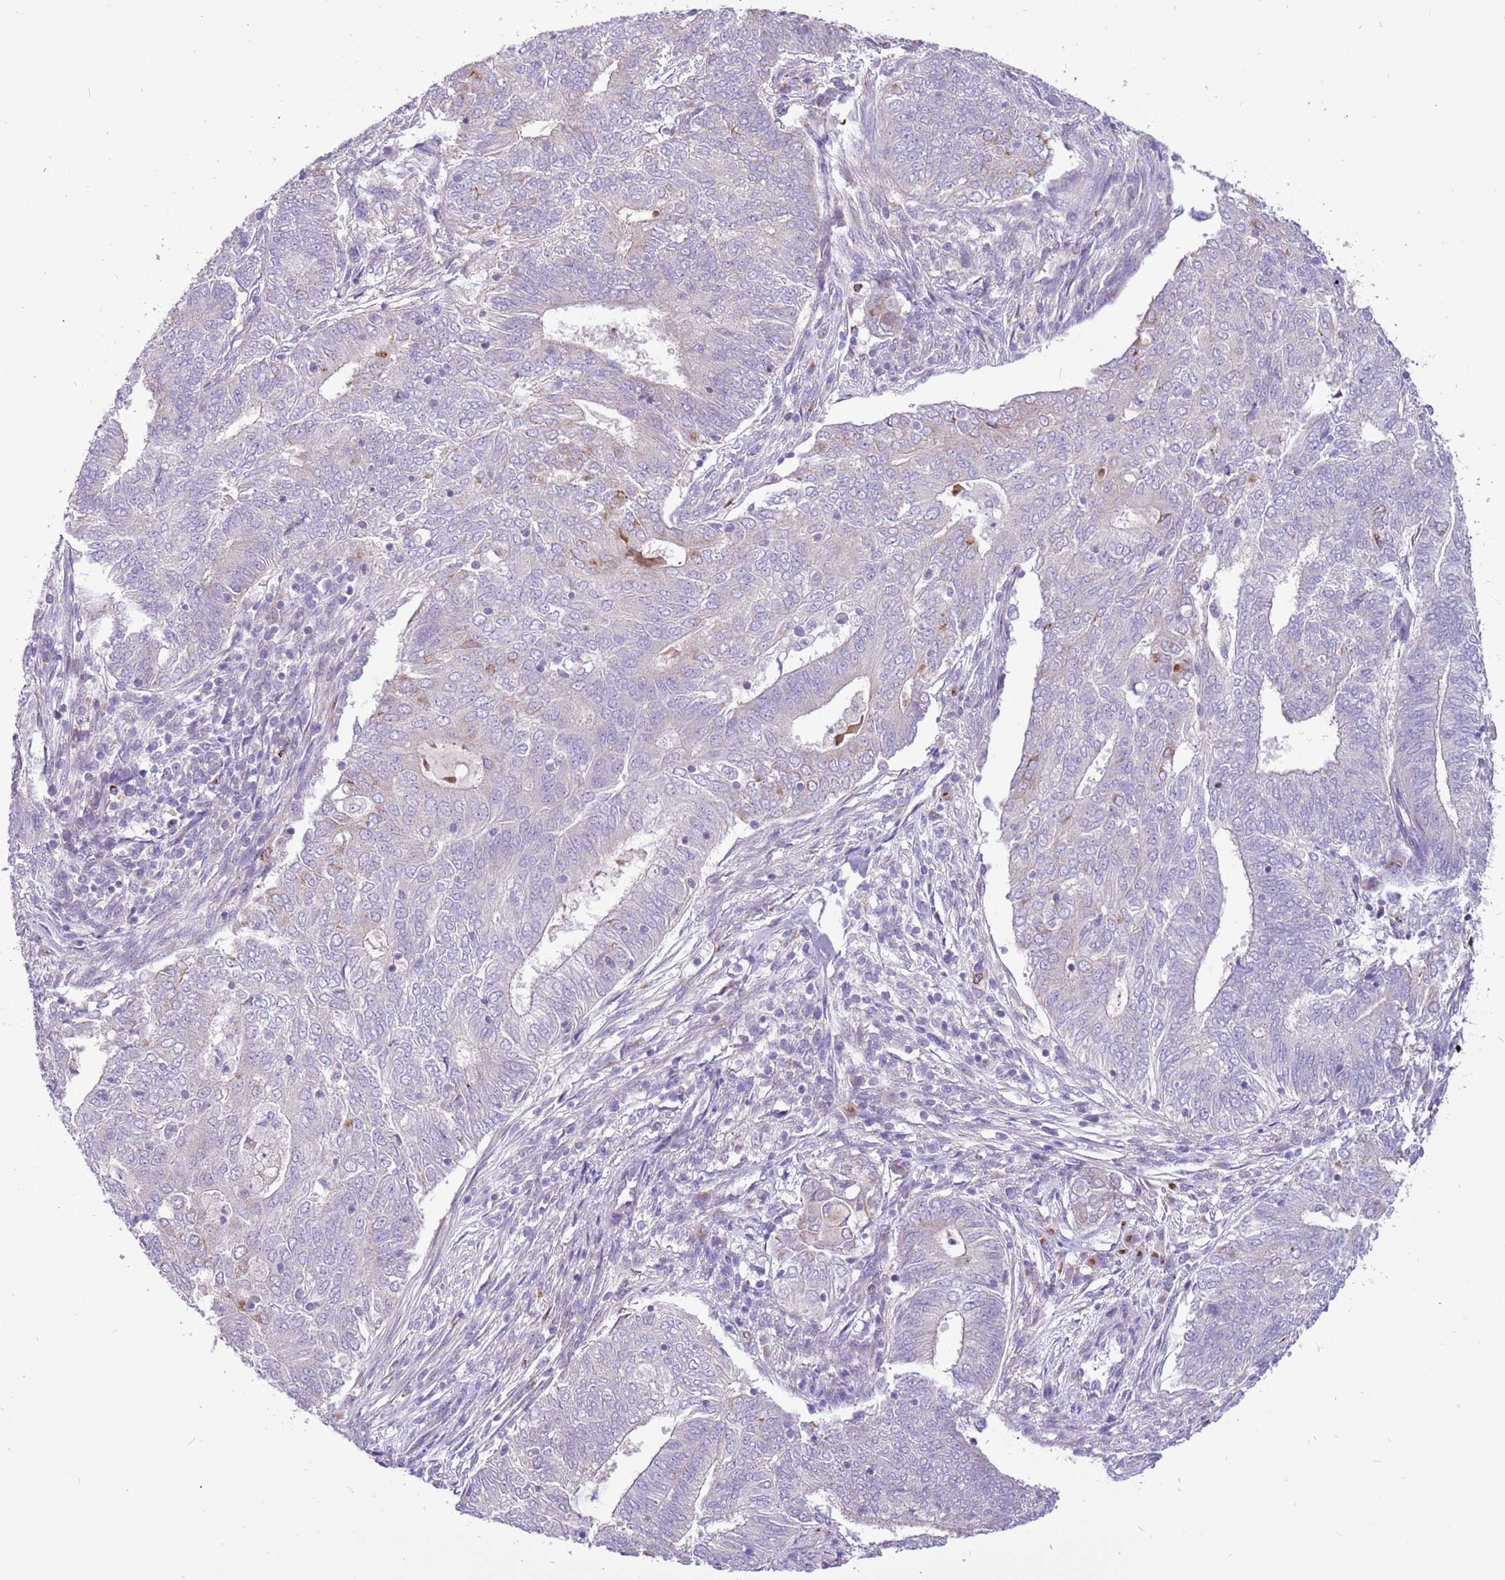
{"staining": {"intensity": "negative", "quantity": "none", "location": "none"}, "tissue": "endometrial cancer", "cell_type": "Tumor cells", "image_type": "cancer", "snomed": [{"axis": "morphology", "description": "Adenocarcinoma, NOS"}, {"axis": "topography", "description": "Endometrium"}], "caption": "High power microscopy image of an immunohistochemistry (IHC) micrograph of endometrial cancer (adenocarcinoma), revealing no significant positivity in tumor cells.", "gene": "COX17", "patient": {"sex": "female", "age": 62}}